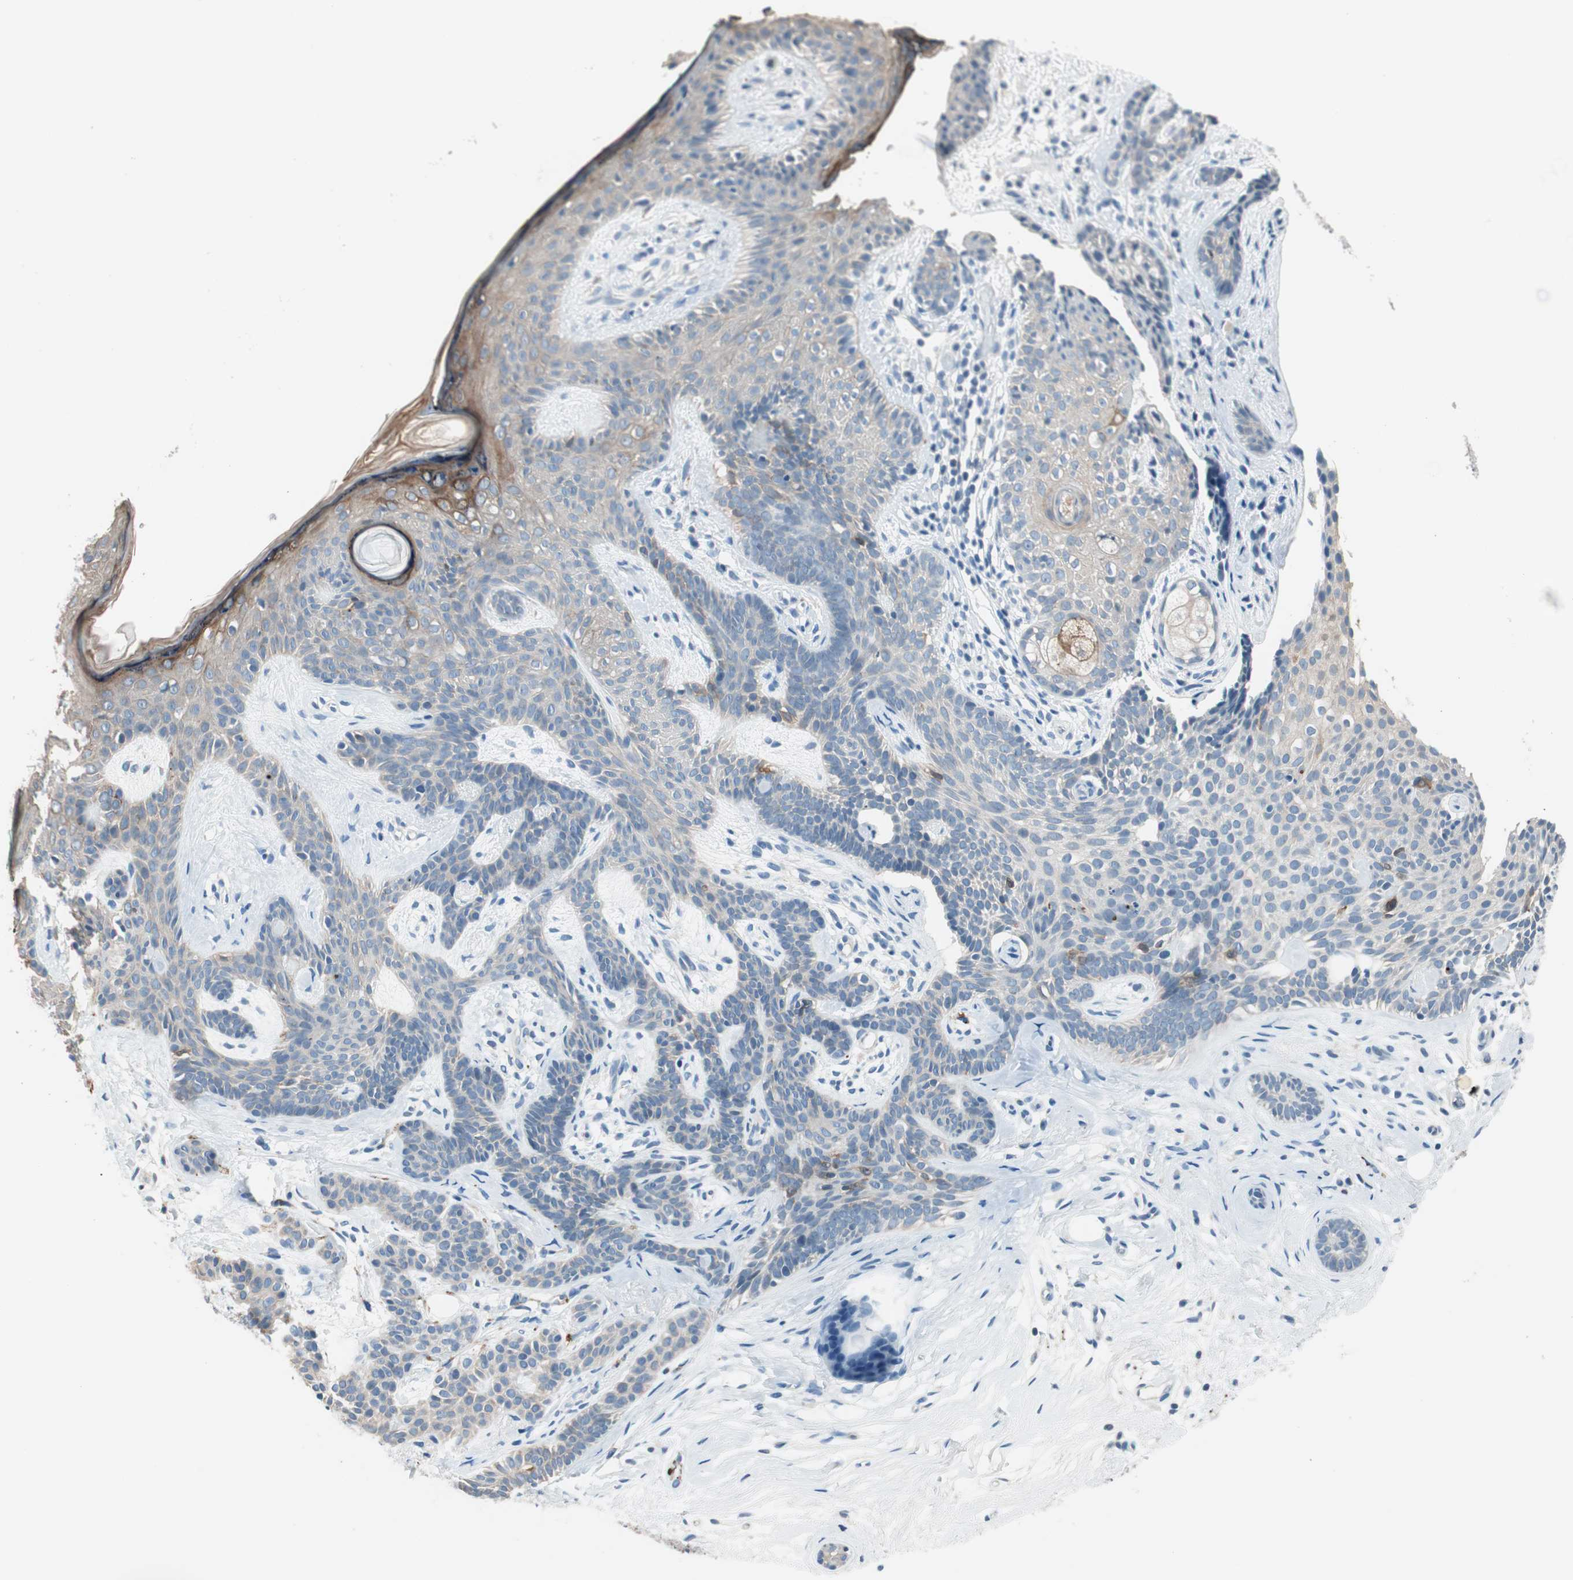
{"staining": {"intensity": "weak", "quantity": "<25%", "location": "cytoplasmic/membranous"}, "tissue": "skin cancer", "cell_type": "Tumor cells", "image_type": "cancer", "snomed": [{"axis": "morphology", "description": "Developmental malformation"}, {"axis": "morphology", "description": "Basal cell carcinoma"}, {"axis": "topography", "description": "Skin"}], "caption": "Photomicrograph shows no protein expression in tumor cells of skin basal cell carcinoma tissue. (Stains: DAB IHC with hematoxylin counter stain, Microscopy: brightfield microscopy at high magnification).", "gene": "GNAO1", "patient": {"sex": "female", "age": 62}}